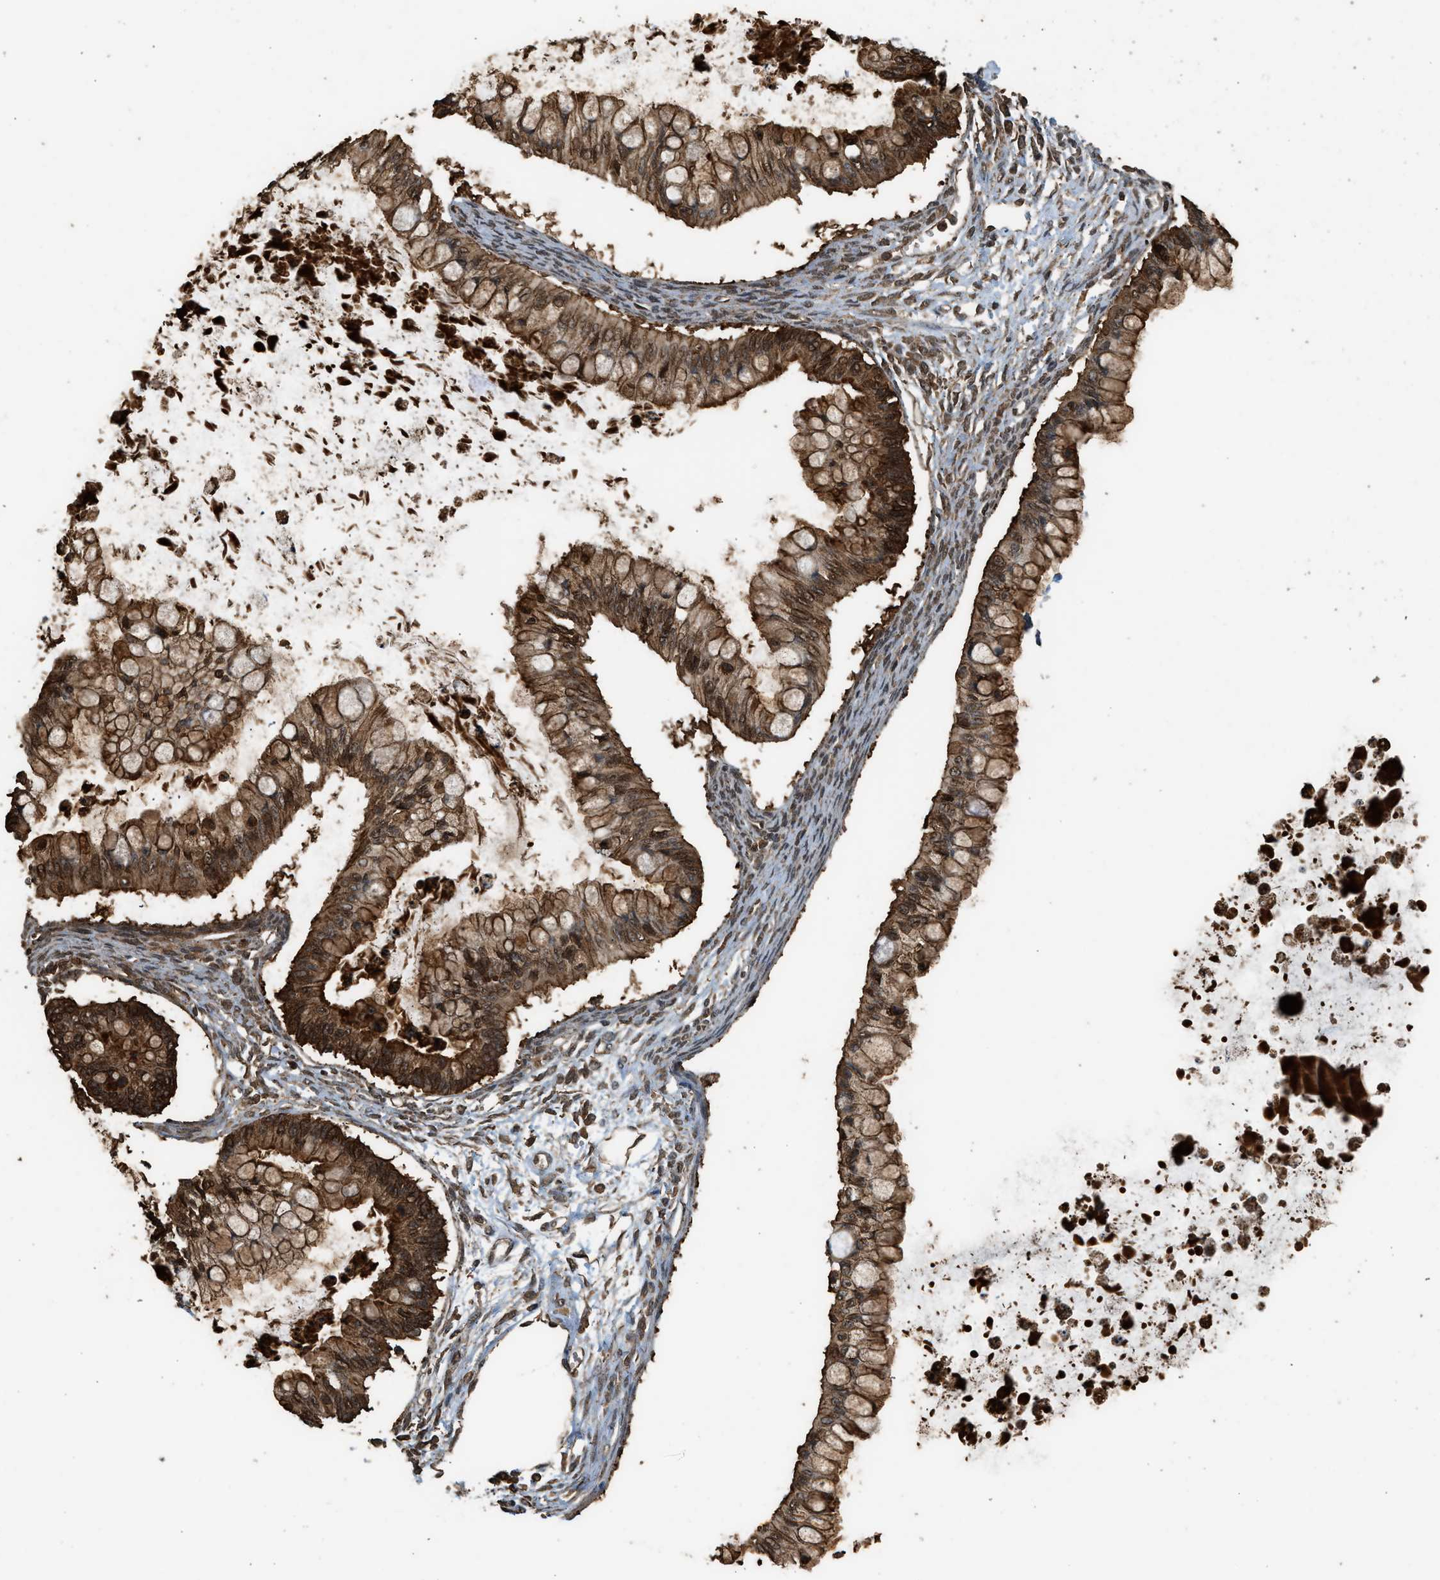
{"staining": {"intensity": "strong", "quantity": ">75%", "location": "cytoplasmic/membranous,nuclear"}, "tissue": "ovarian cancer", "cell_type": "Tumor cells", "image_type": "cancer", "snomed": [{"axis": "morphology", "description": "Cystadenocarcinoma, mucinous, NOS"}, {"axis": "topography", "description": "Ovary"}], "caption": "A brown stain highlights strong cytoplasmic/membranous and nuclear staining of a protein in ovarian cancer (mucinous cystadenocarcinoma) tumor cells.", "gene": "MYBL2", "patient": {"sex": "female", "age": 57}}